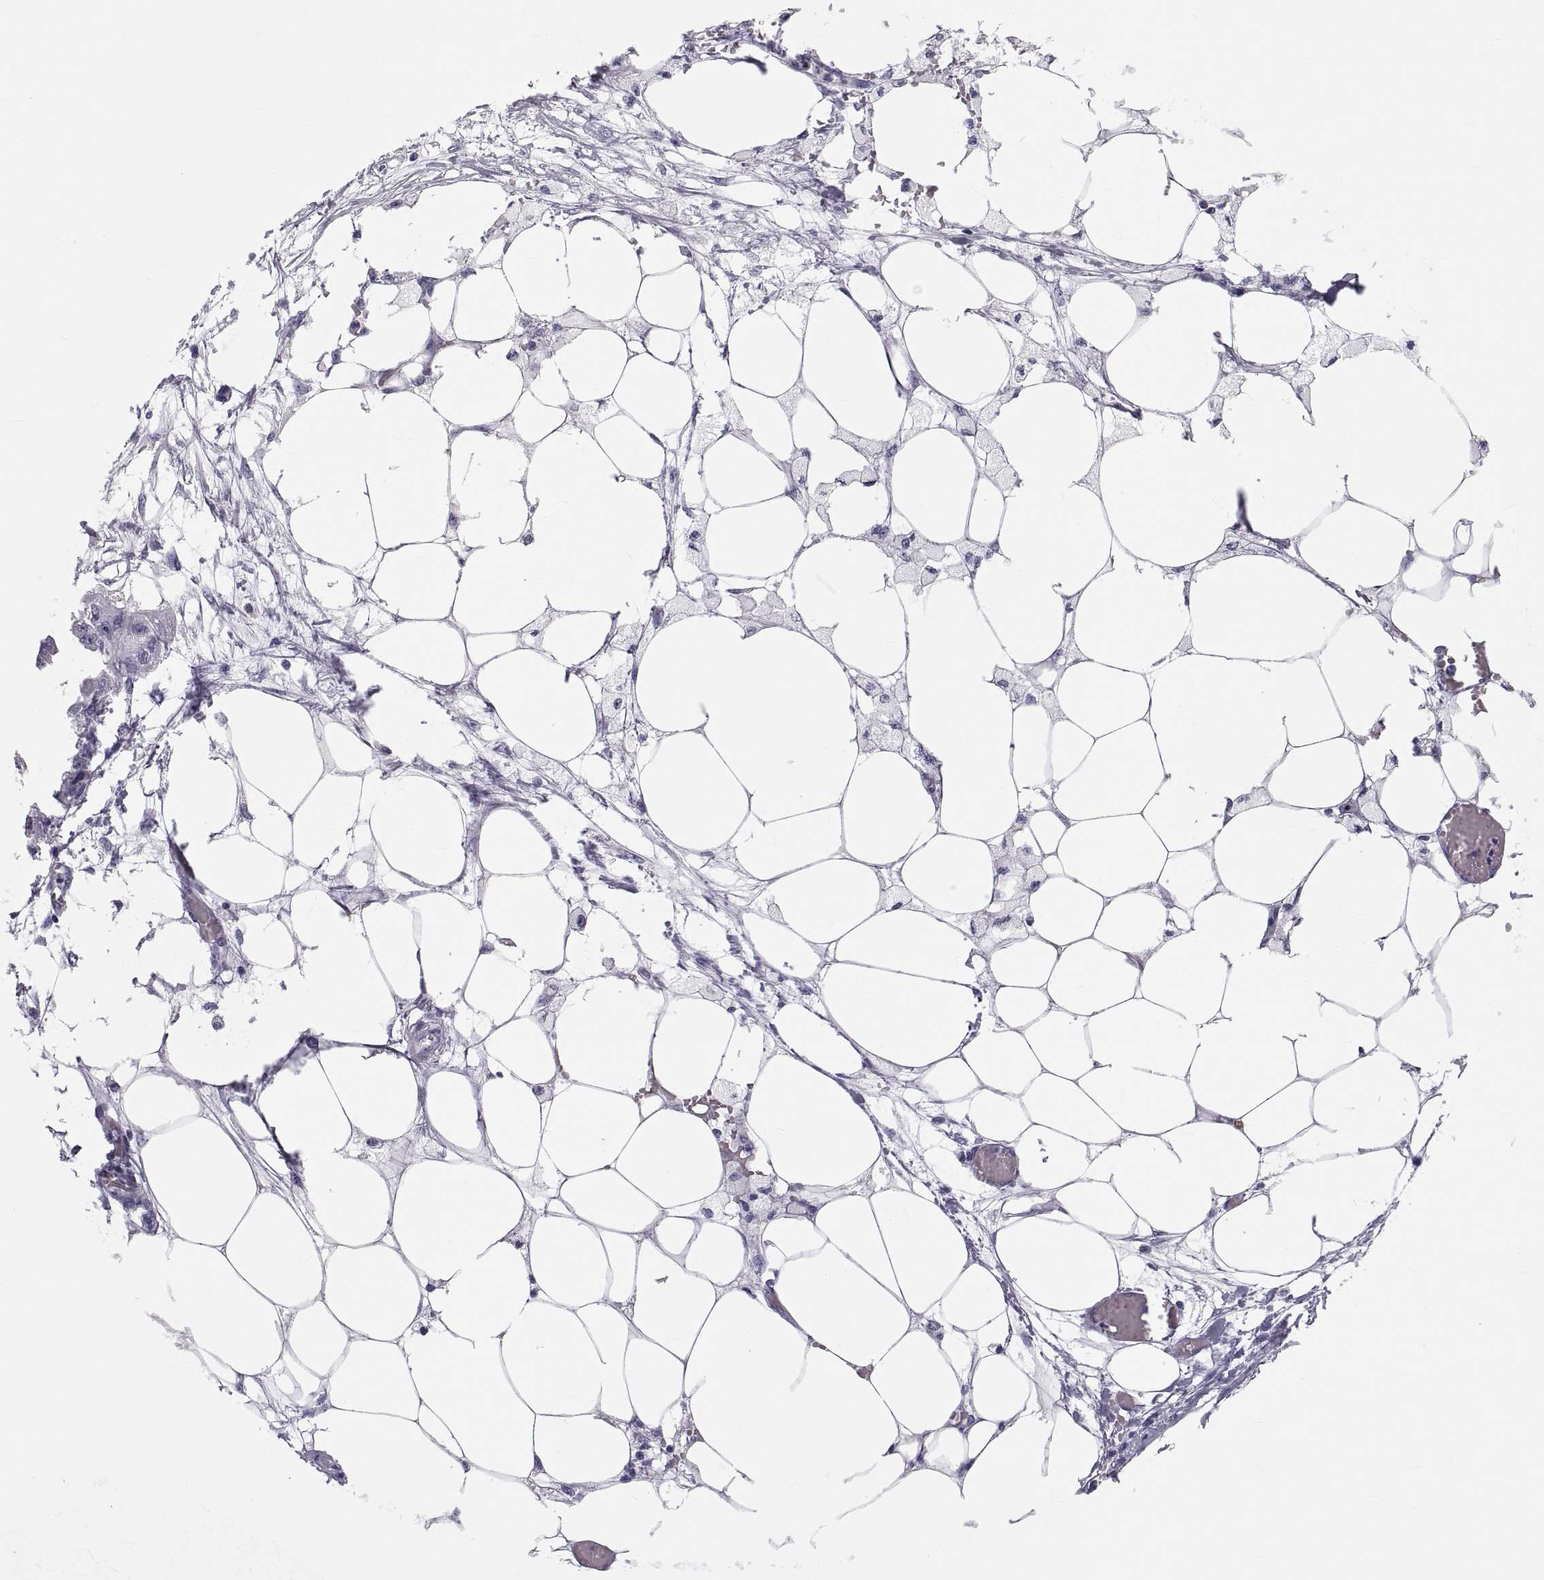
{"staining": {"intensity": "negative", "quantity": "none", "location": "none"}, "tissue": "endometrial cancer", "cell_type": "Tumor cells", "image_type": "cancer", "snomed": [{"axis": "morphology", "description": "Adenocarcinoma, NOS"}, {"axis": "morphology", "description": "Adenocarcinoma, metastatic, NOS"}, {"axis": "topography", "description": "Adipose tissue"}, {"axis": "topography", "description": "Endometrium"}], "caption": "The IHC micrograph has no significant staining in tumor cells of endometrial adenocarcinoma tissue.", "gene": "DEFB129", "patient": {"sex": "female", "age": 67}}